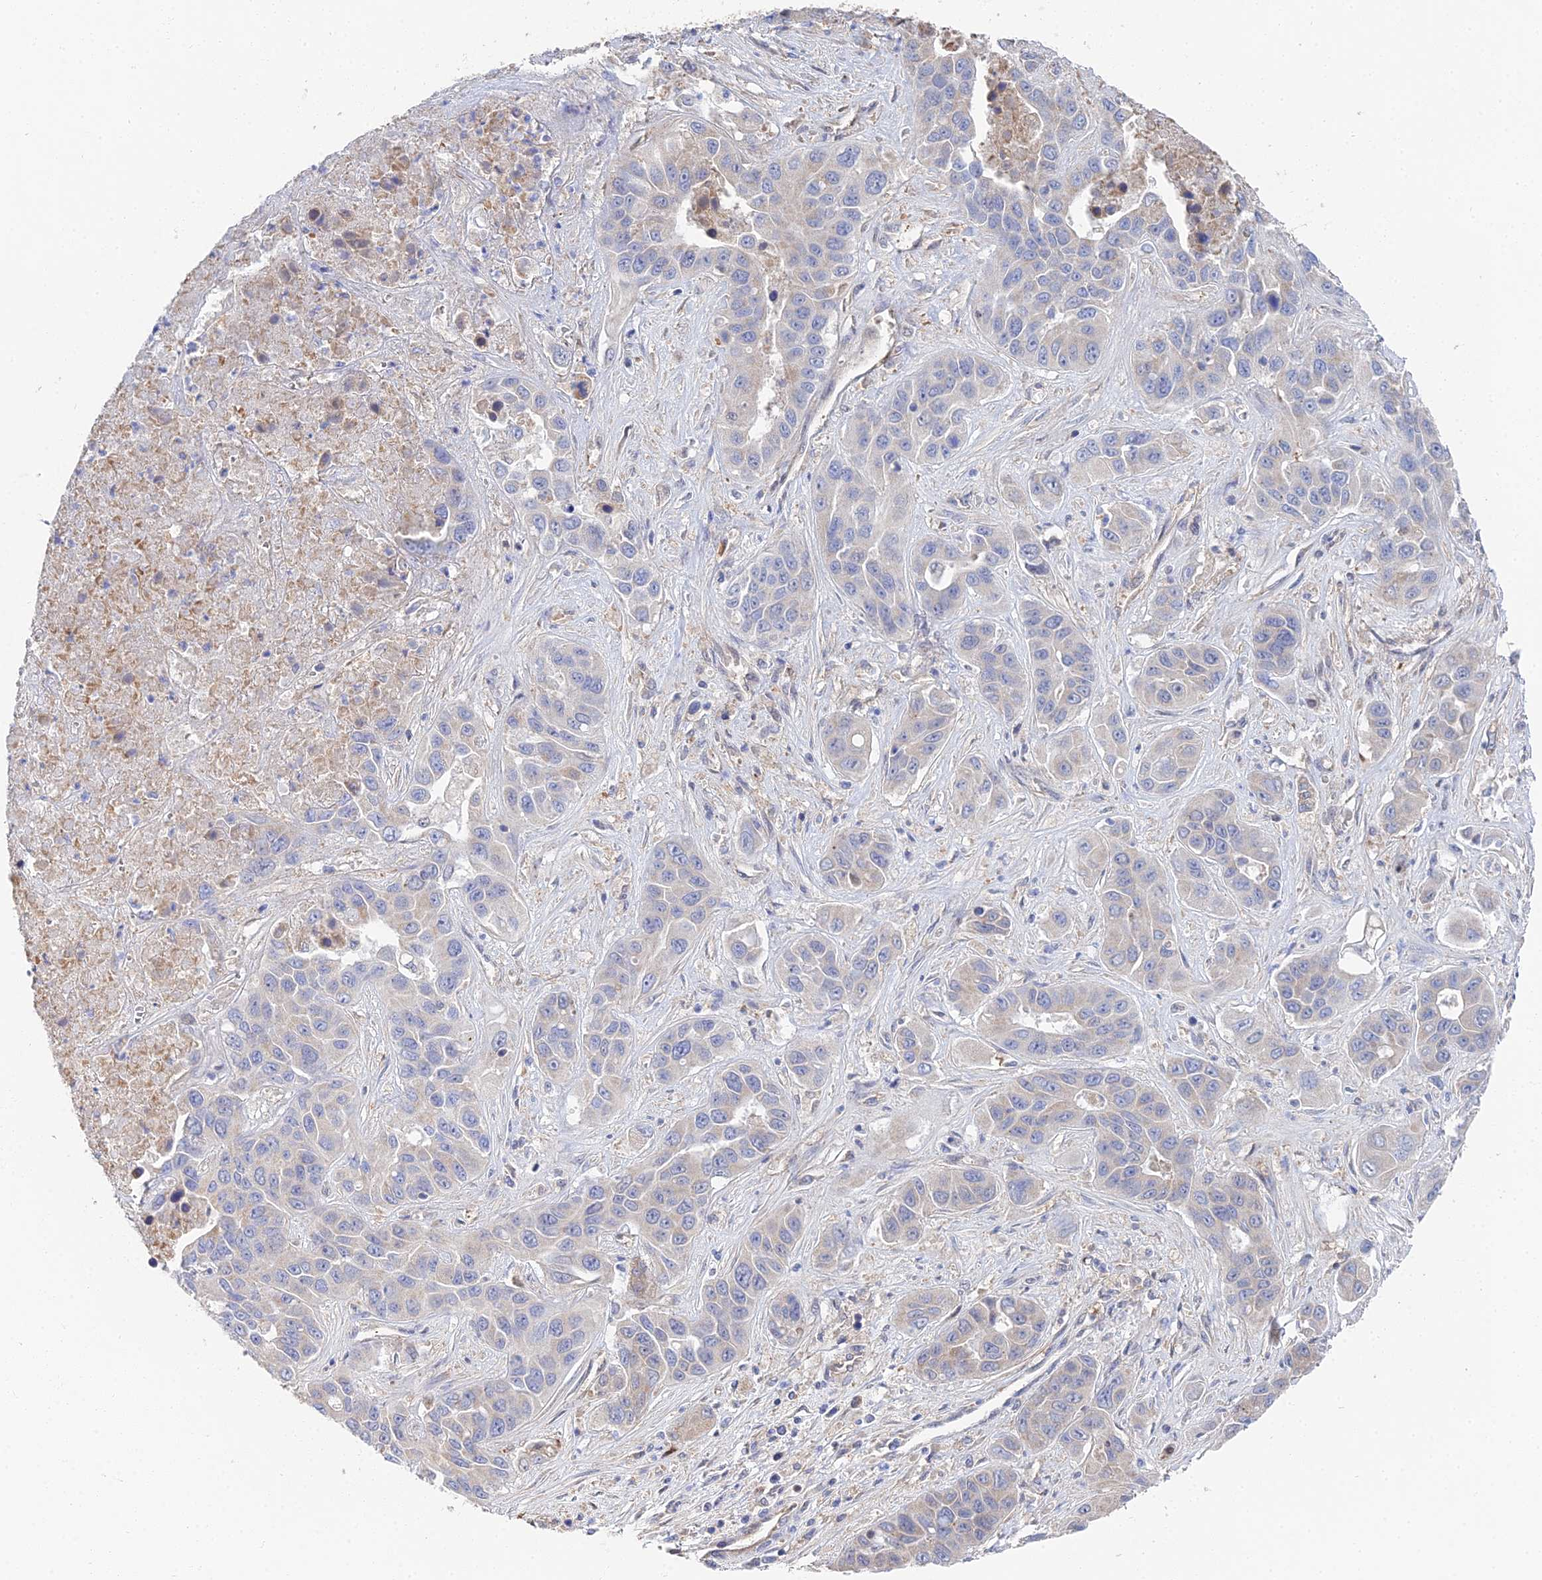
{"staining": {"intensity": "negative", "quantity": "none", "location": "none"}, "tissue": "liver cancer", "cell_type": "Tumor cells", "image_type": "cancer", "snomed": [{"axis": "morphology", "description": "Cholangiocarcinoma"}, {"axis": "topography", "description": "Liver"}], "caption": "DAB (3,3'-diaminobenzidine) immunohistochemical staining of human liver cholangiocarcinoma shows no significant staining in tumor cells.", "gene": "DNAH14", "patient": {"sex": "female", "age": 52}}